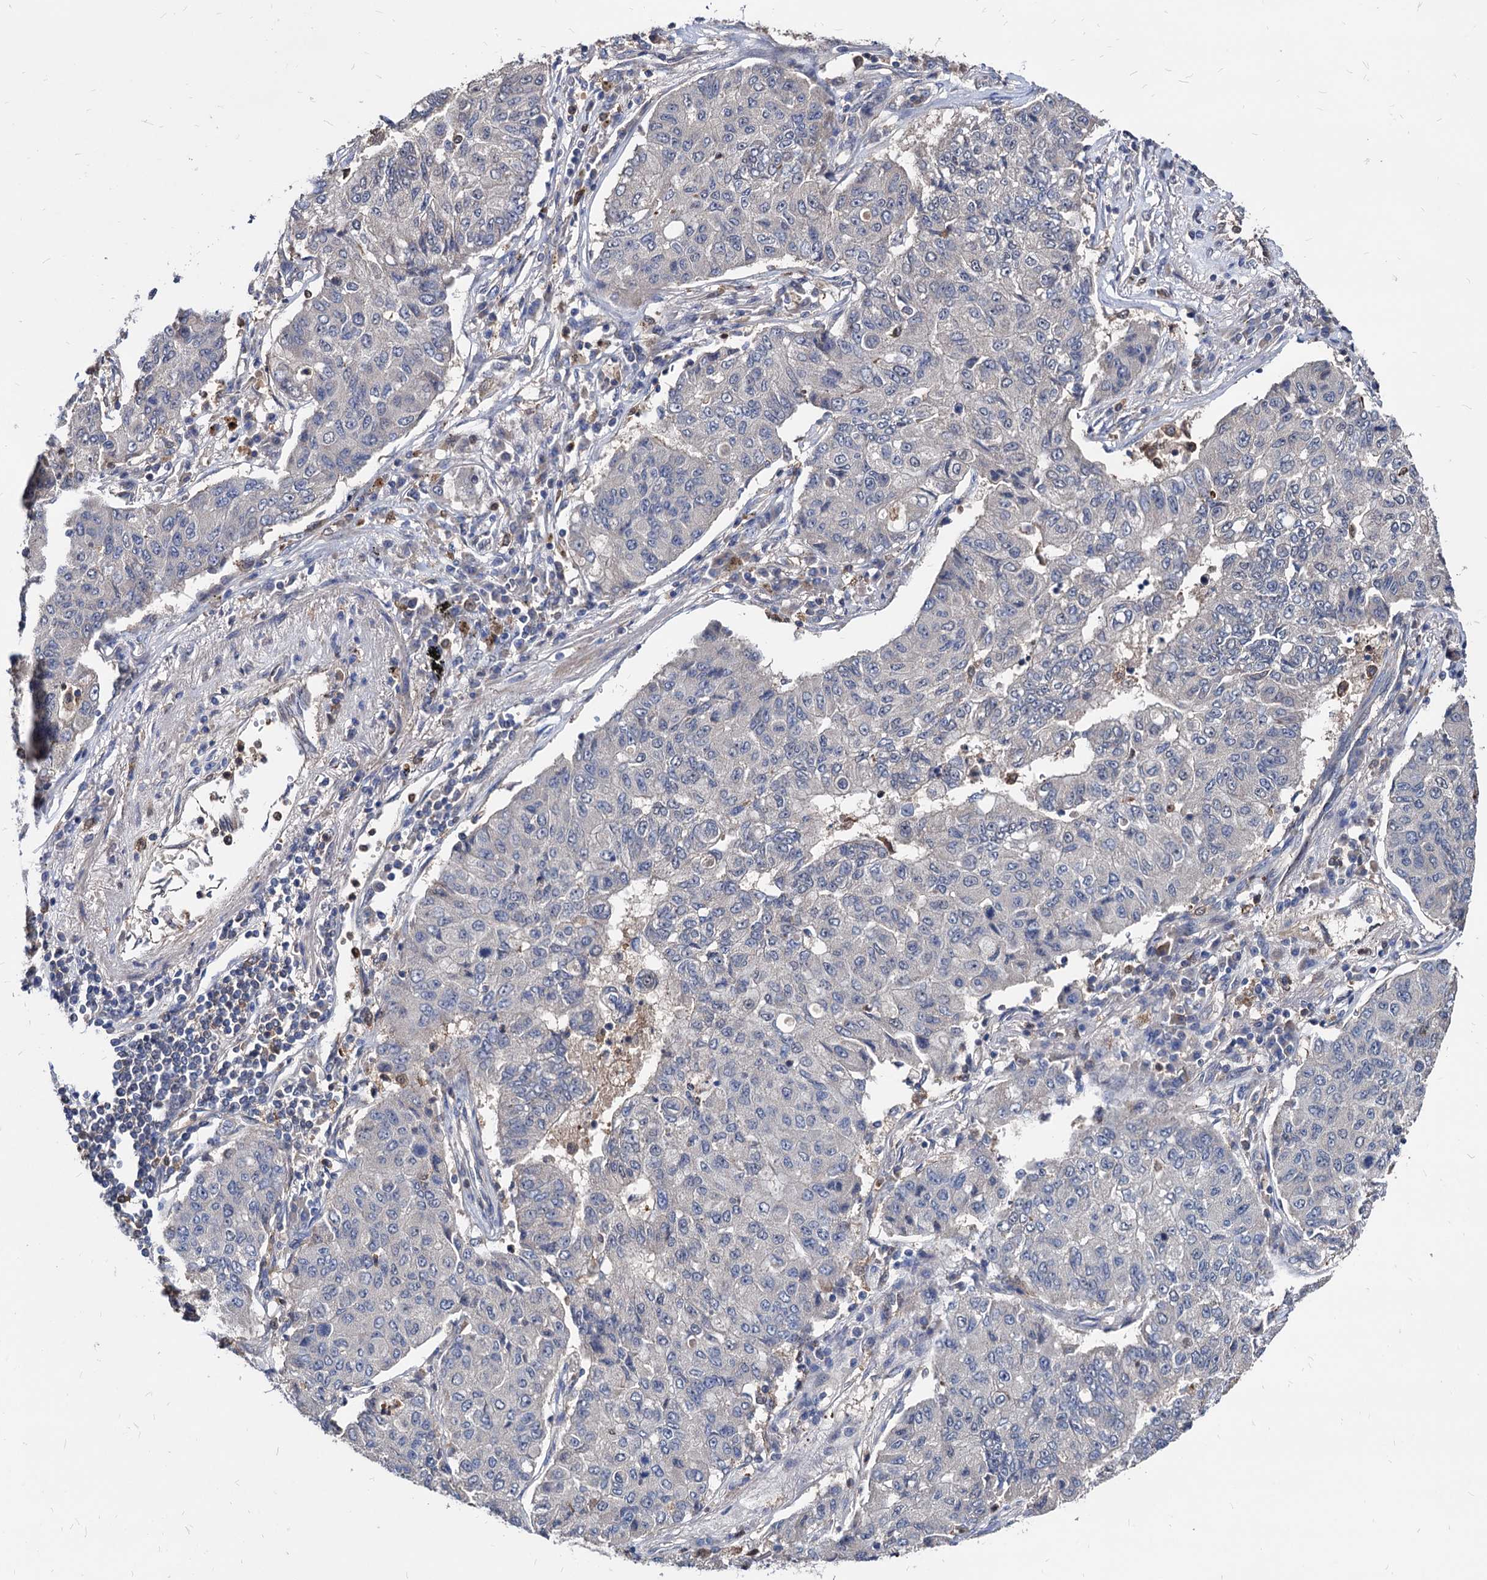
{"staining": {"intensity": "negative", "quantity": "none", "location": "none"}, "tissue": "lung cancer", "cell_type": "Tumor cells", "image_type": "cancer", "snomed": [{"axis": "morphology", "description": "Squamous cell carcinoma, NOS"}, {"axis": "topography", "description": "Lung"}], "caption": "Tumor cells are negative for brown protein staining in lung squamous cell carcinoma.", "gene": "CPPED1", "patient": {"sex": "male", "age": 74}}